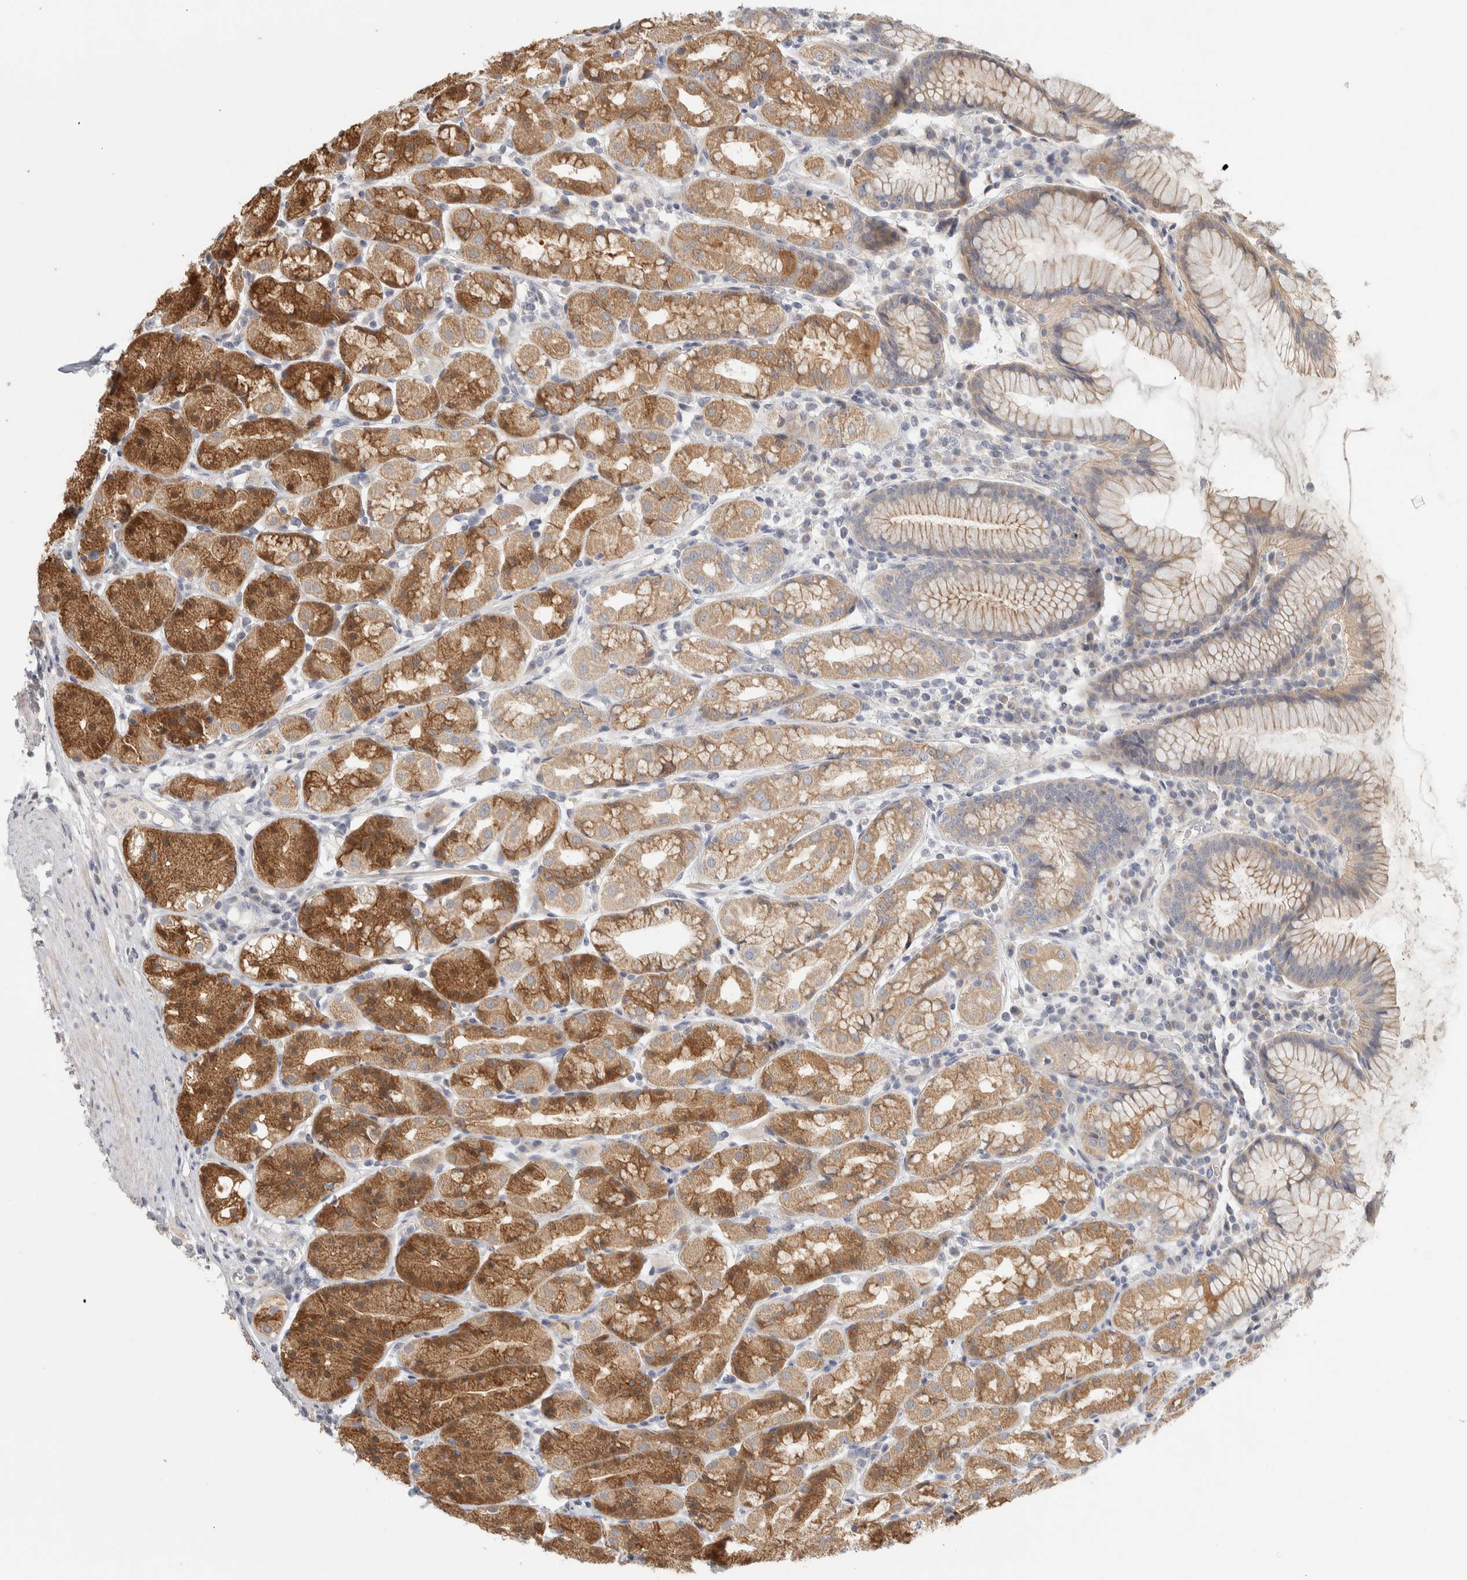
{"staining": {"intensity": "moderate", "quantity": "25%-75%", "location": "cytoplasmic/membranous"}, "tissue": "stomach", "cell_type": "Glandular cells", "image_type": "normal", "snomed": [{"axis": "morphology", "description": "Normal tissue, NOS"}, {"axis": "topography", "description": "Stomach, lower"}], "caption": "This histopathology image exhibits normal stomach stained with IHC to label a protein in brown. The cytoplasmic/membranous of glandular cells show moderate positivity for the protein. Nuclei are counter-stained blue.", "gene": "DCXR", "patient": {"sex": "female", "age": 56}}